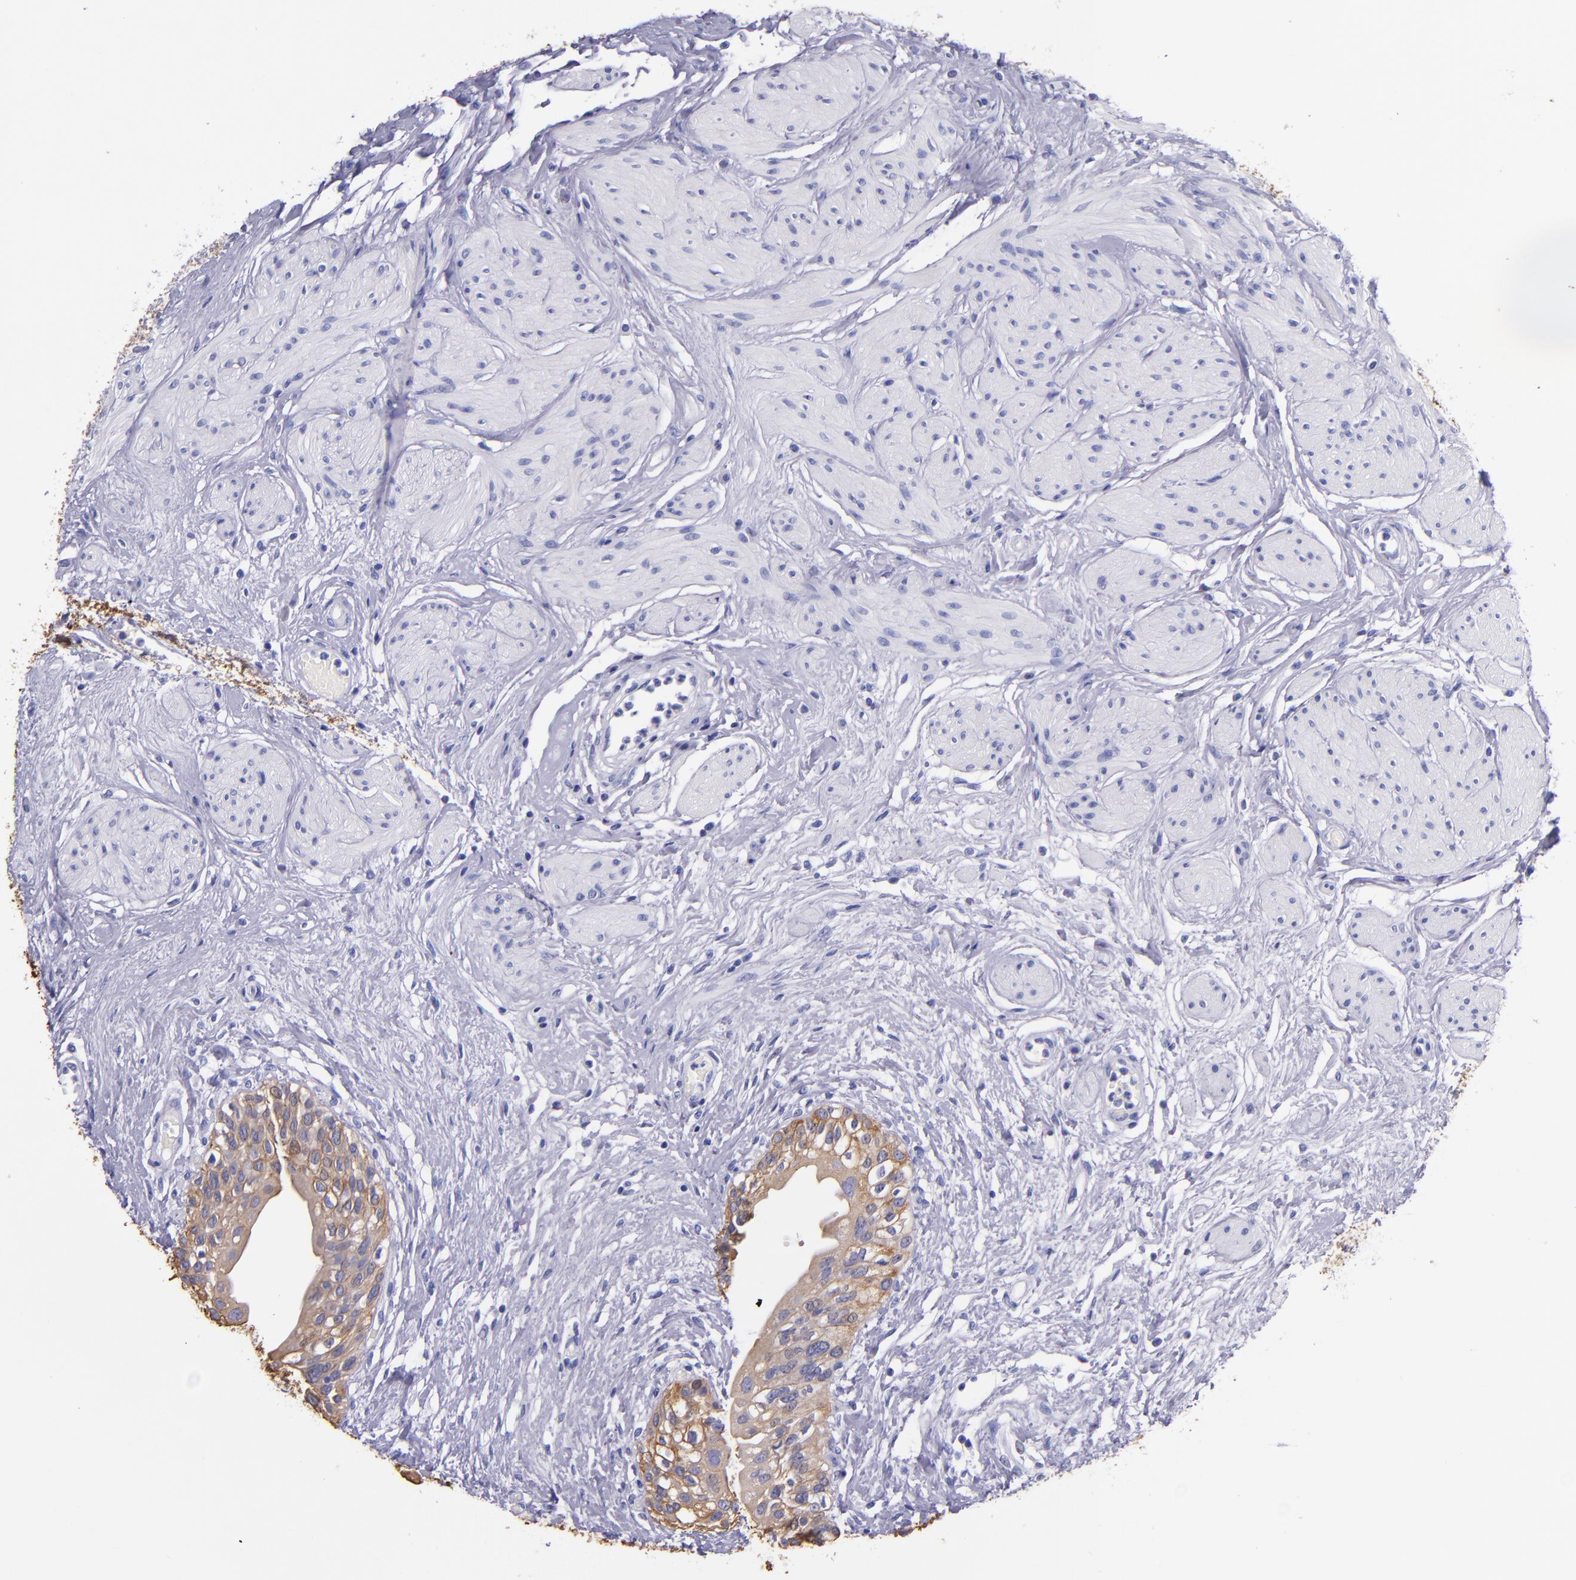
{"staining": {"intensity": "moderate", "quantity": ">75%", "location": "cytoplasmic/membranous"}, "tissue": "urinary bladder", "cell_type": "Urothelial cells", "image_type": "normal", "snomed": [{"axis": "morphology", "description": "Normal tissue, NOS"}, {"axis": "topography", "description": "Urinary bladder"}], "caption": "Urinary bladder stained with a brown dye reveals moderate cytoplasmic/membranous positive positivity in about >75% of urothelial cells.", "gene": "KRT4", "patient": {"sex": "female", "age": 55}}